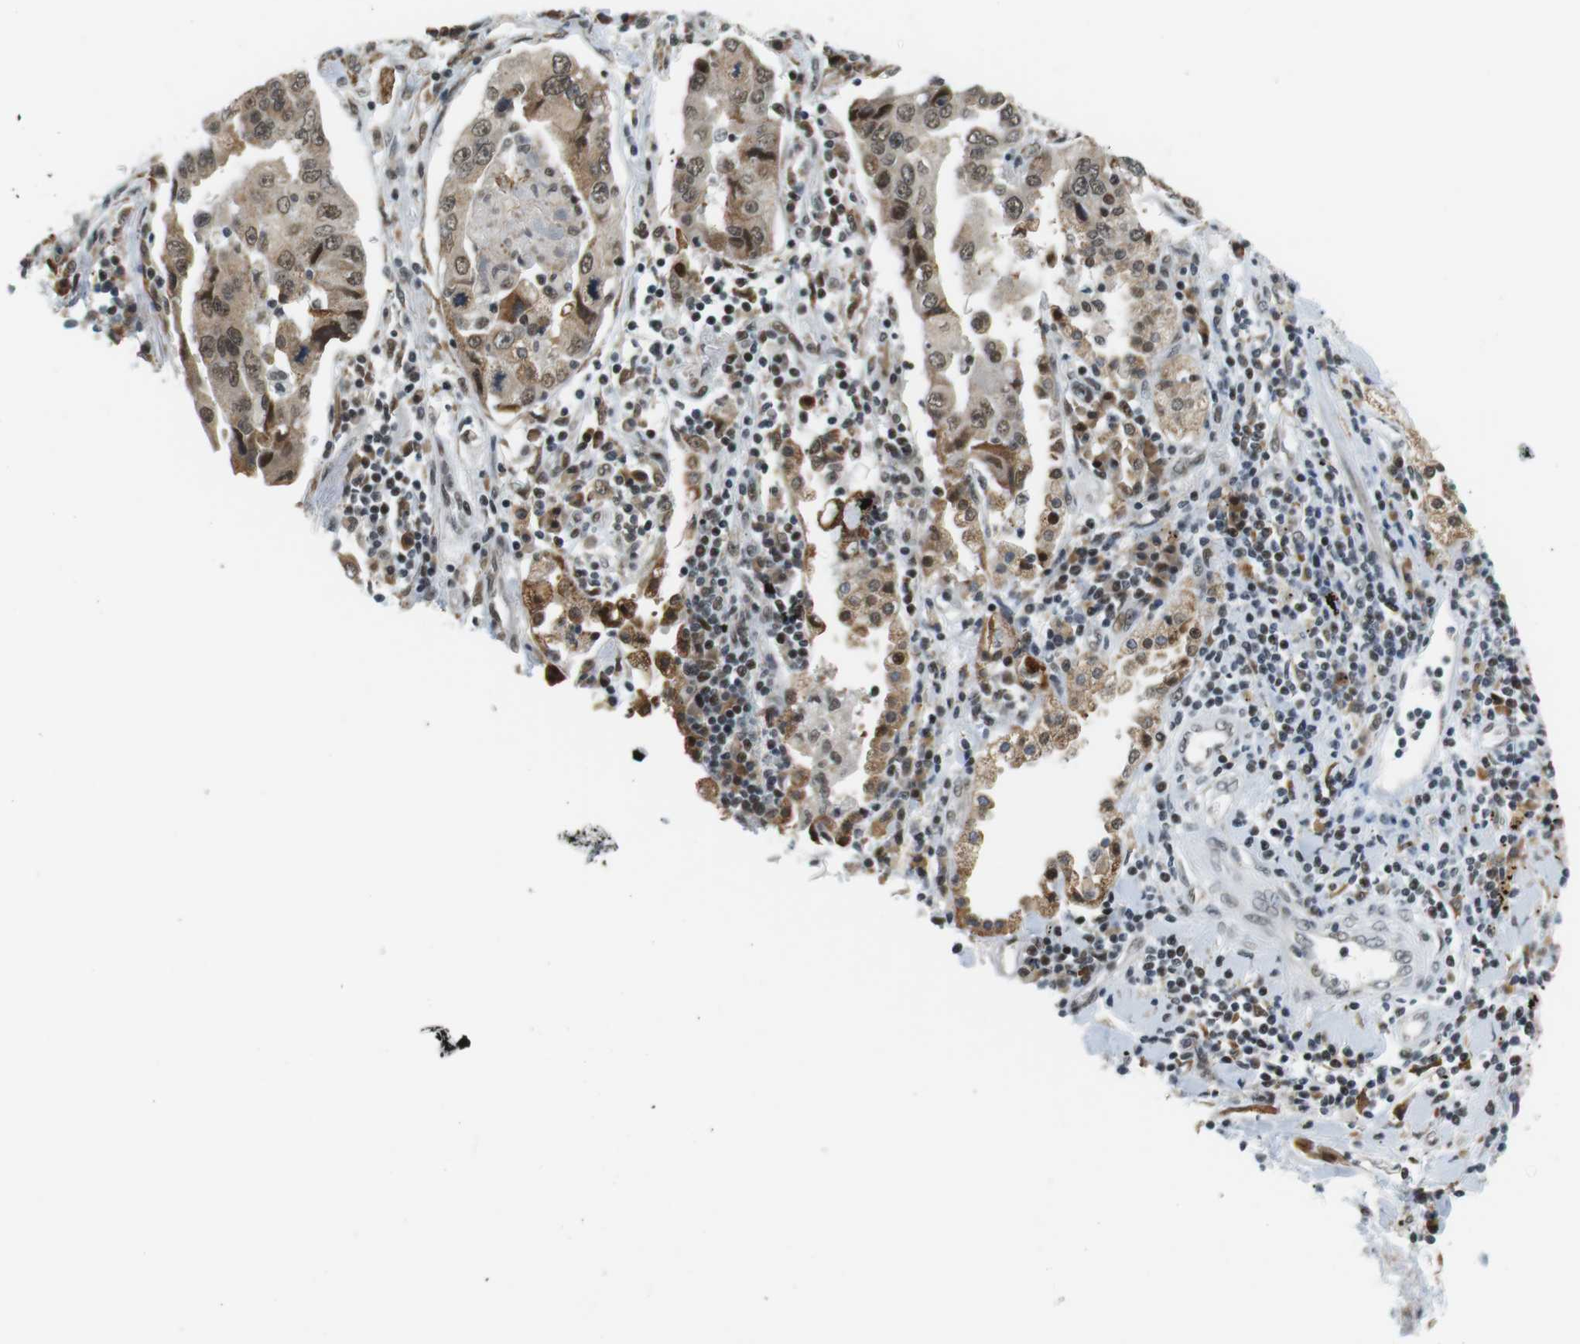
{"staining": {"intensity": "moderate", "quantity": ">75%", "location": "cytoplasmic/membranous,nuclear"}, "tissue": "lung cancer", "cell_type": "Tumor cells", "image_type": "cancer", "snomed": [{"axis": "morphology", "description": "Adenocarcinoma, NOS"}, {"axis": "topography", "description": "Lung"}], "caption": "Human lung cancer stained with a brown dye shows moderate cytoplasmic/membranous and nuclear positive positivity in about >75% of tumor cells.", "gene": "RNF38", "patient": {"sex": "female", "age": 65}}